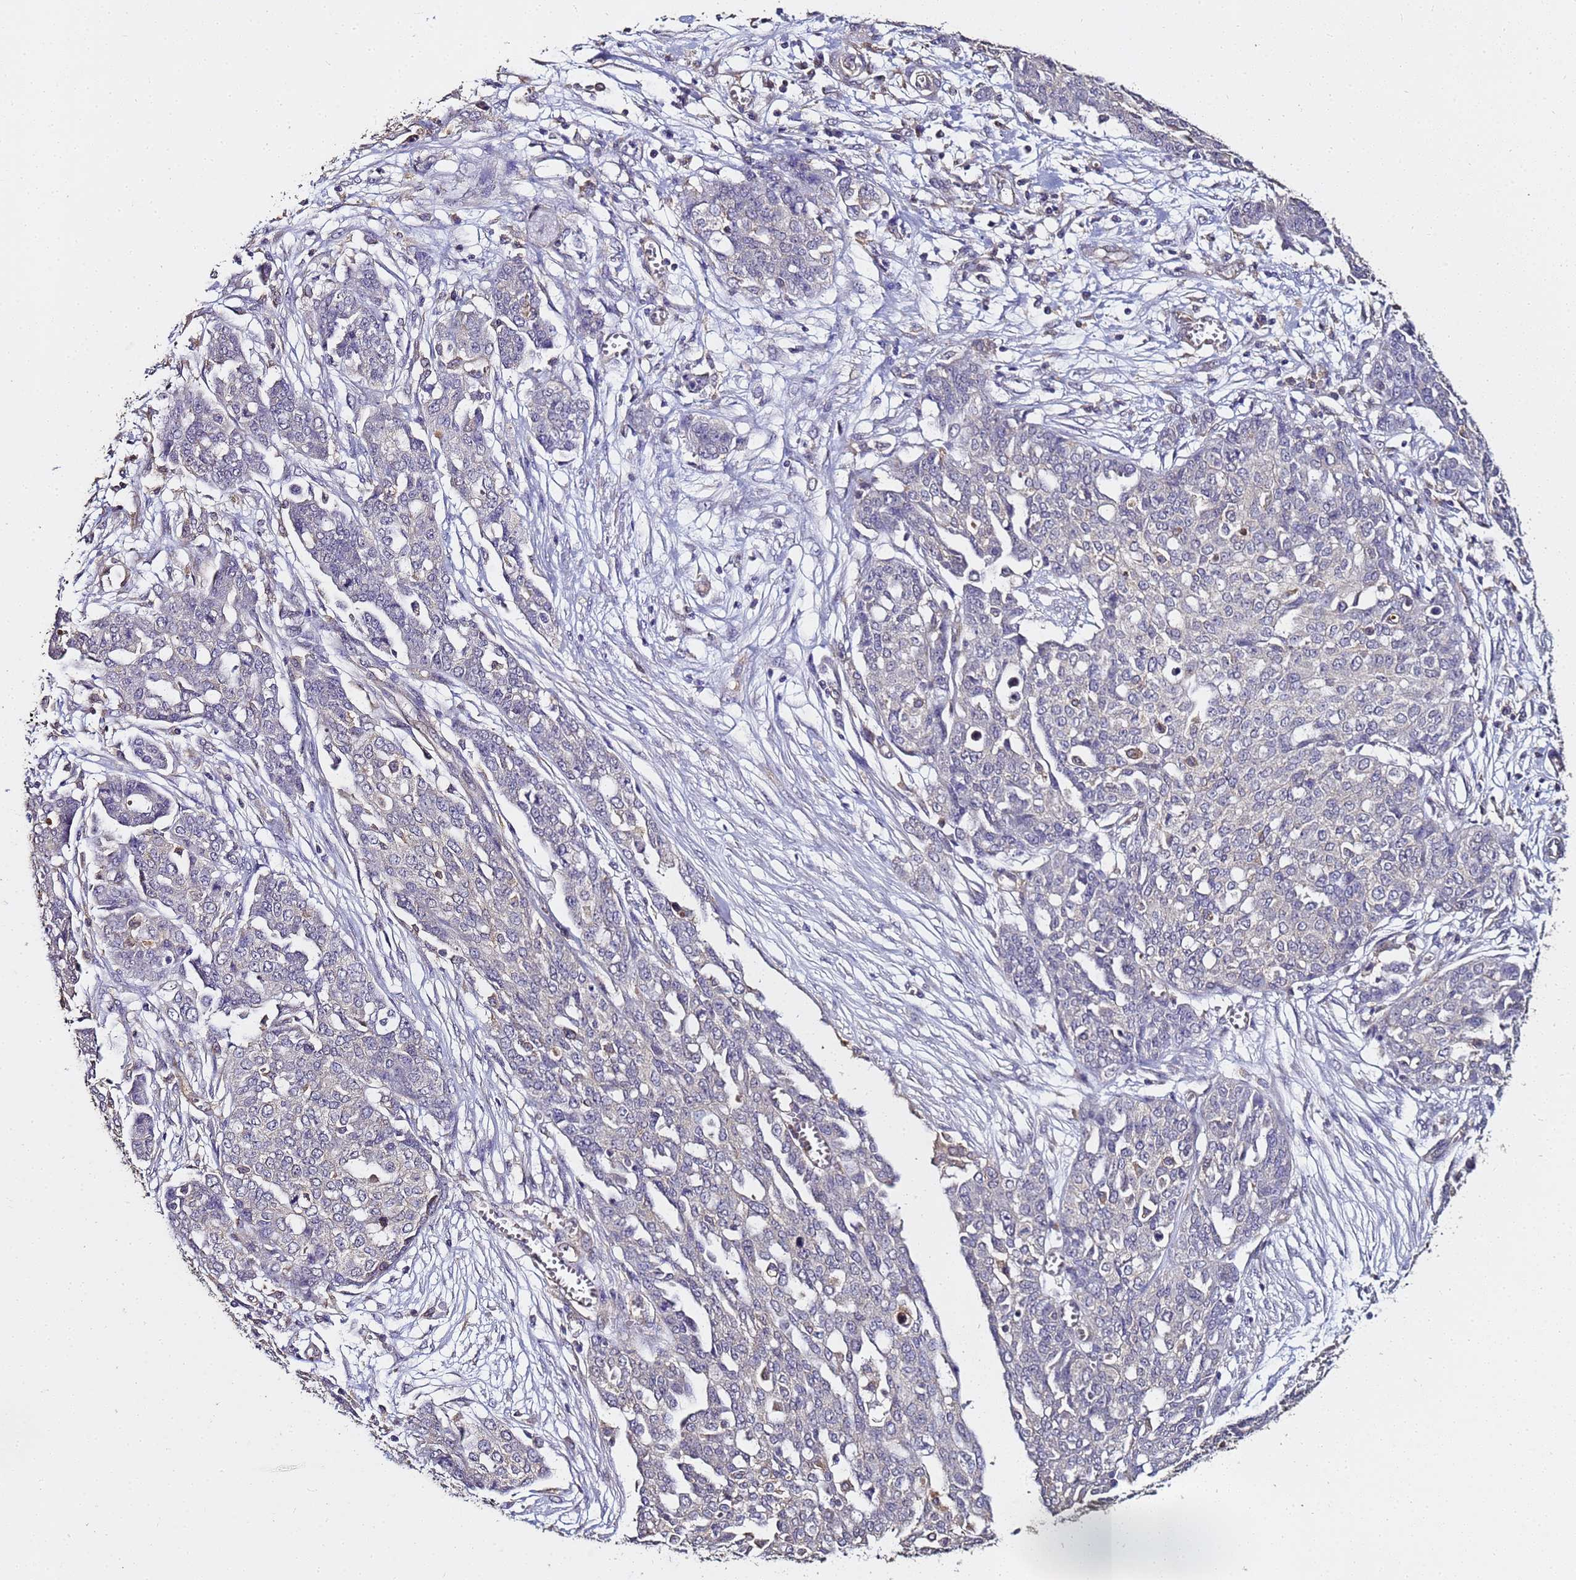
{"staining": {"intensity": "negative", "quantity": "none", "location": "none"}, "tissue": "ovarian cancer", "cell_type": "Tumor cells", "image_type": "cancer", "snomed": [{"axis": "morphology", "description": "Cystadenocarcinoma, serous, NOS"}, {"axis": "topography", "description": "Soft tissue"}, {"axis": "topography", "description": "Ovary"}], "caption": "This is an immunohistochemistry image of human ovarian cancer. There is no expression in tumor cells.", "gene": "ENOPH1", "patient": {"sex": "female", "age": 57}}